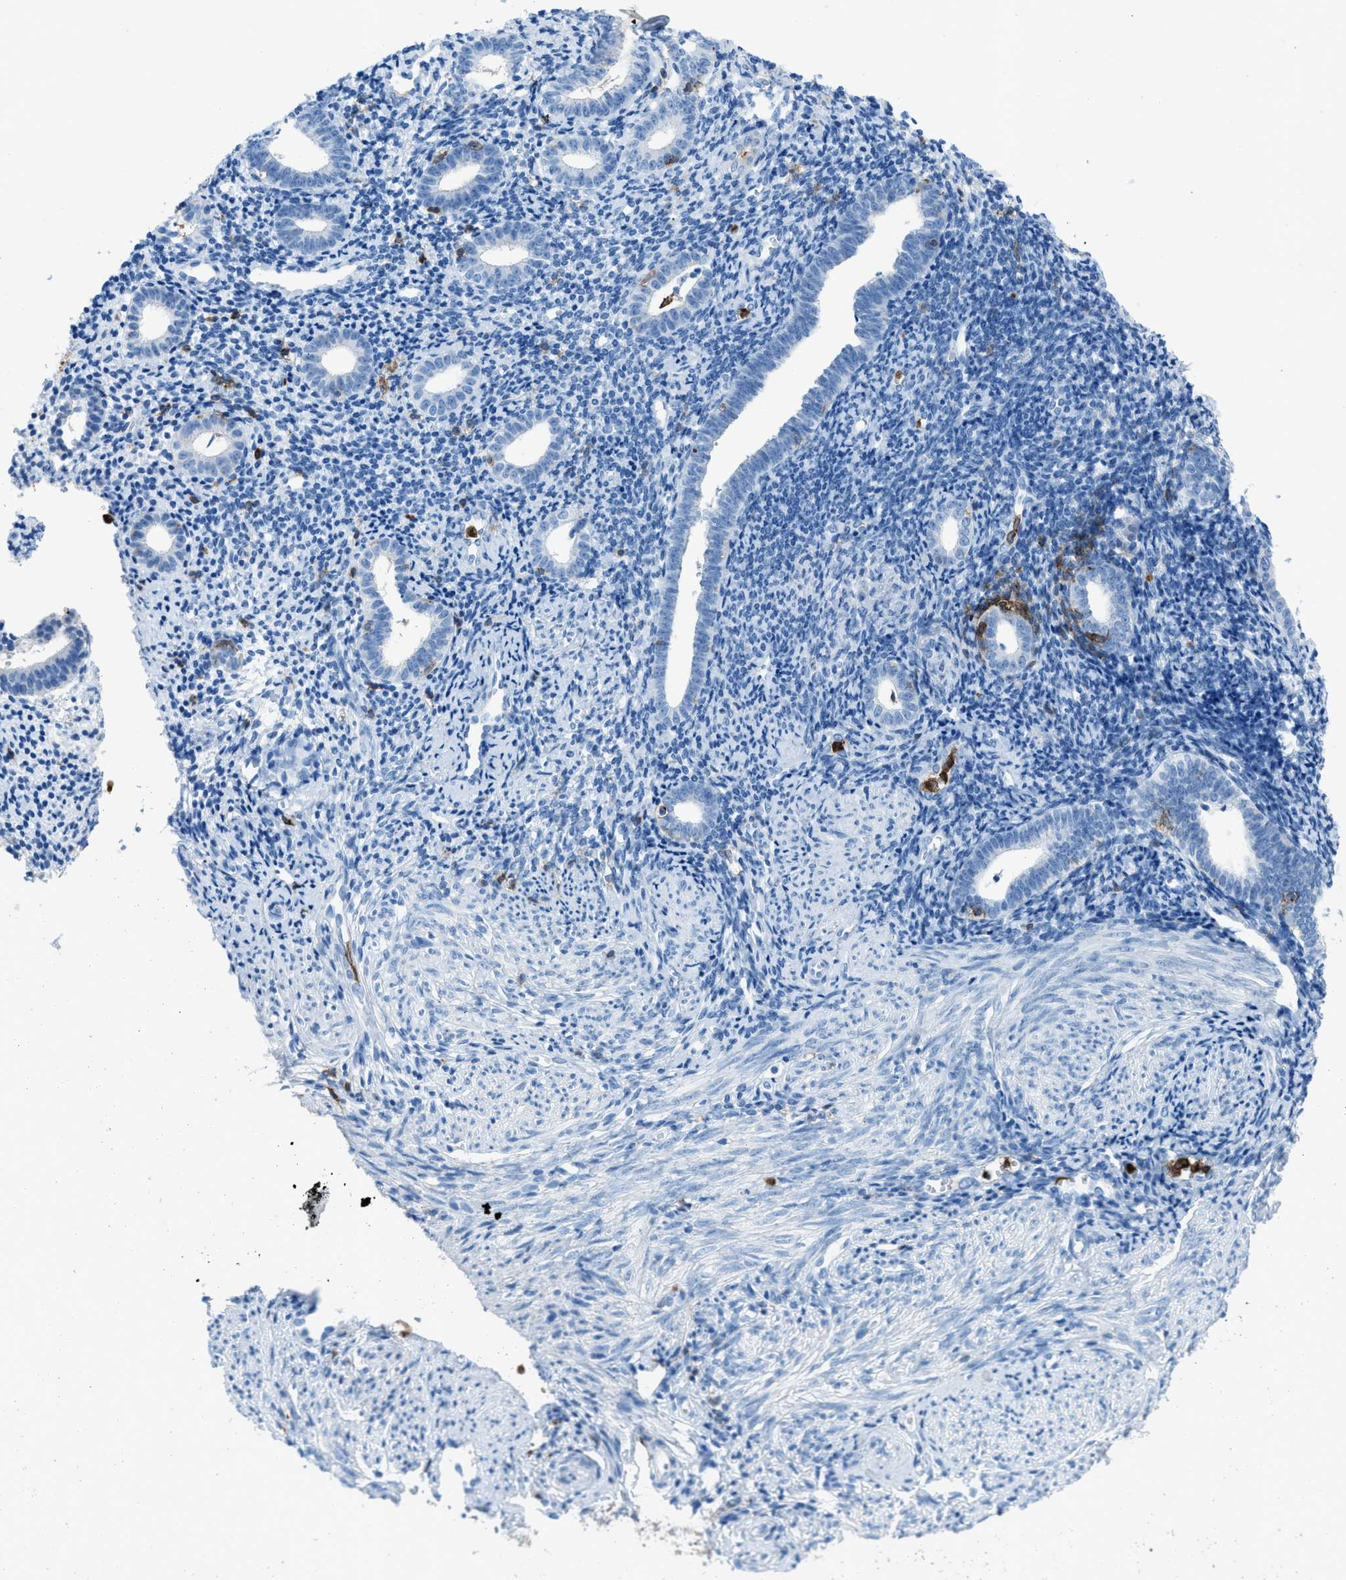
{"staining": {"intensity": "negative", "quantity": "none", "location": "none"}, "tissue": "endometrium", "cell_type": "Cells in endometrial stroma", "image_type": "normal", "snomed": [{"axis": "morphology", "description": "Normal tissue, NOS"}, {"axis": "topography", "description": "Endometrium"}], "caption": "This is an immunohistochemistry image of normal endometrium. There is no positivity in cells in endometrial stroma.", "gene": "ITGB2", "patient": {"sex": "female", "age": 50}}